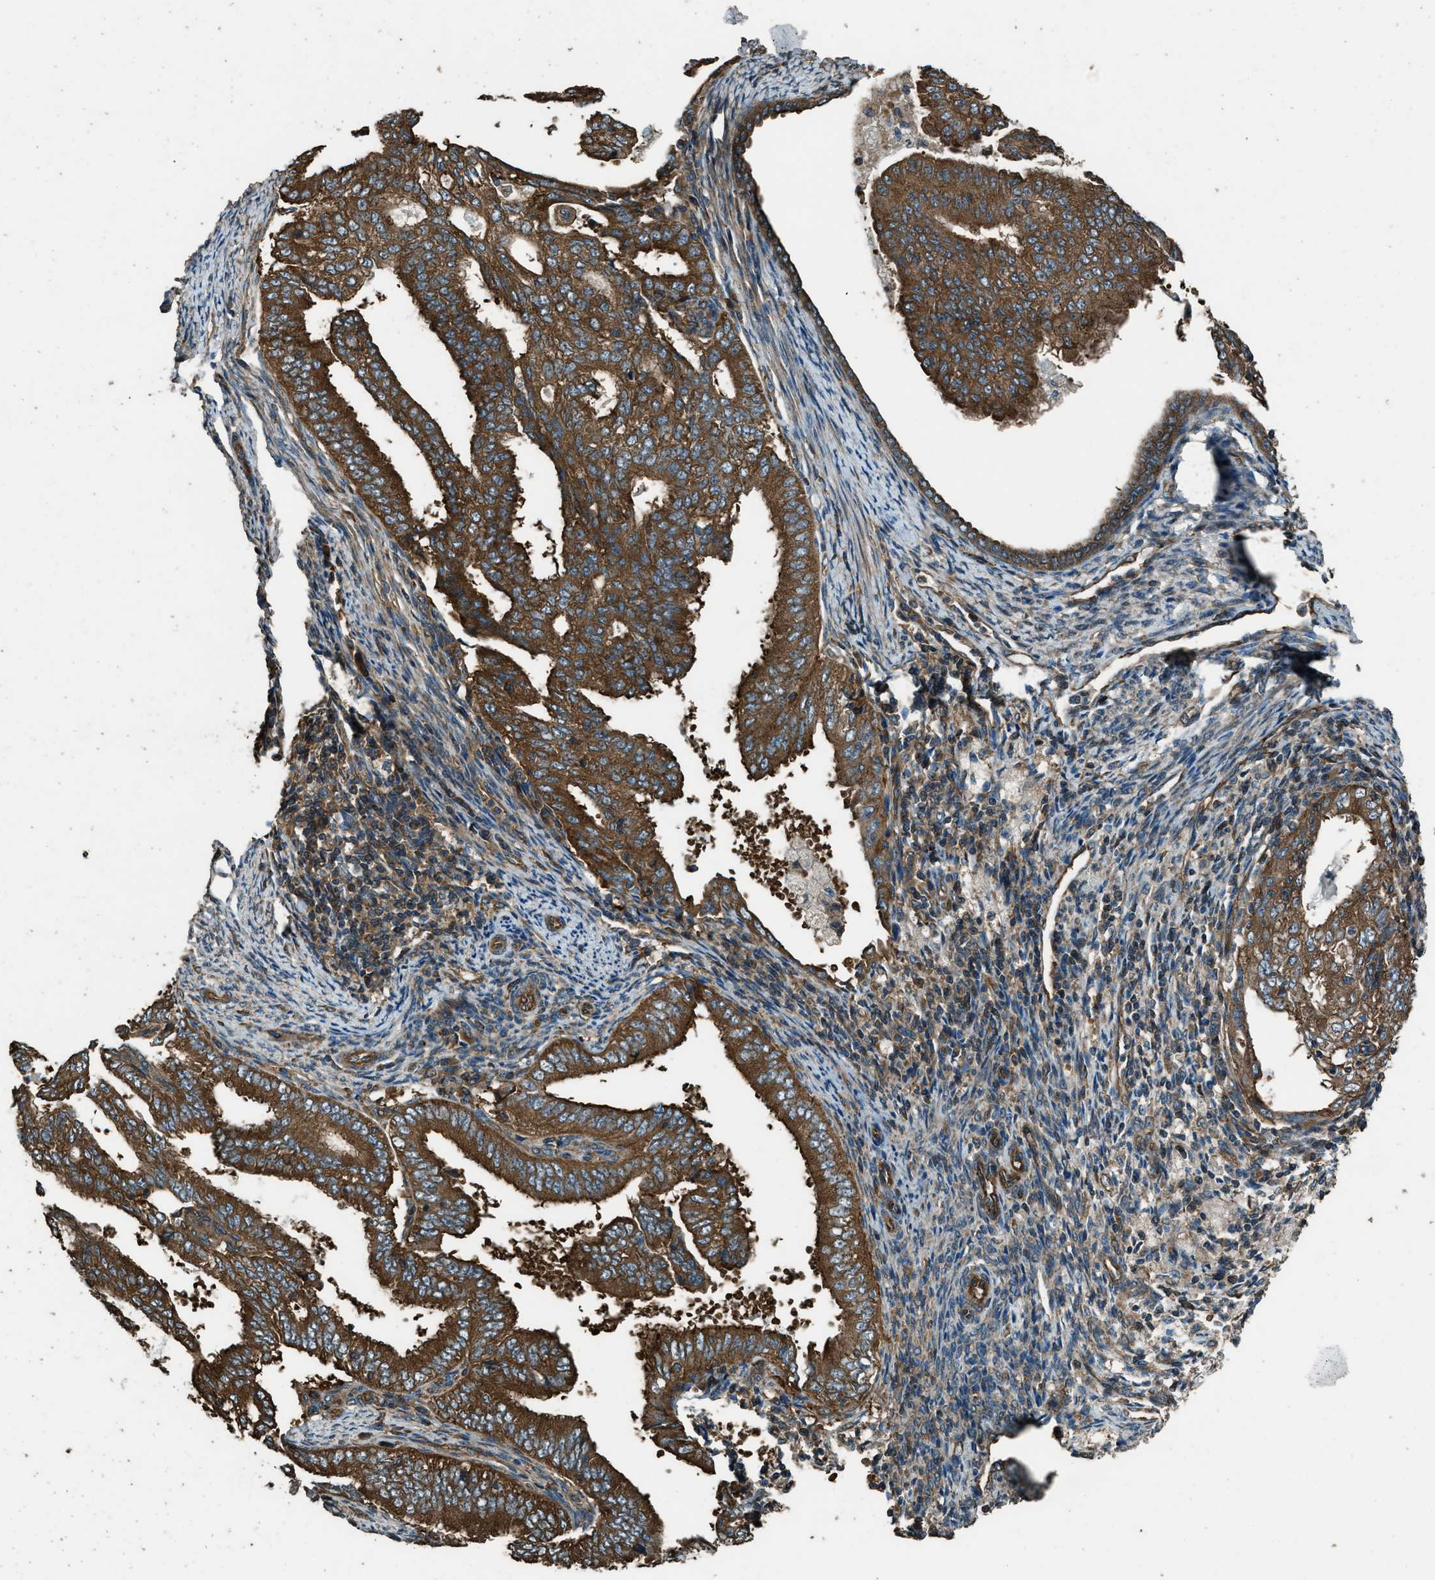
{"staining": {"intensity": "strong", "quantity": ">75%", "location": "cytoplasmic/membranous"}, "tissue": "endometrial cancer", "cell_type": "Tumor cells", "image_type": "cancer", "snomed": [{"axis": "morphology", "description": "Adenocarcinoma, NOS"}, {"axis": "topography", "description": "Endometrium"}], "caption": "Endometrial cancer (adenocarcinoma) stained with a protein marker exhibits strong staining in tumor cells.", "gene": "MARS1", "patient": {"sex": "female", "age": 58}}